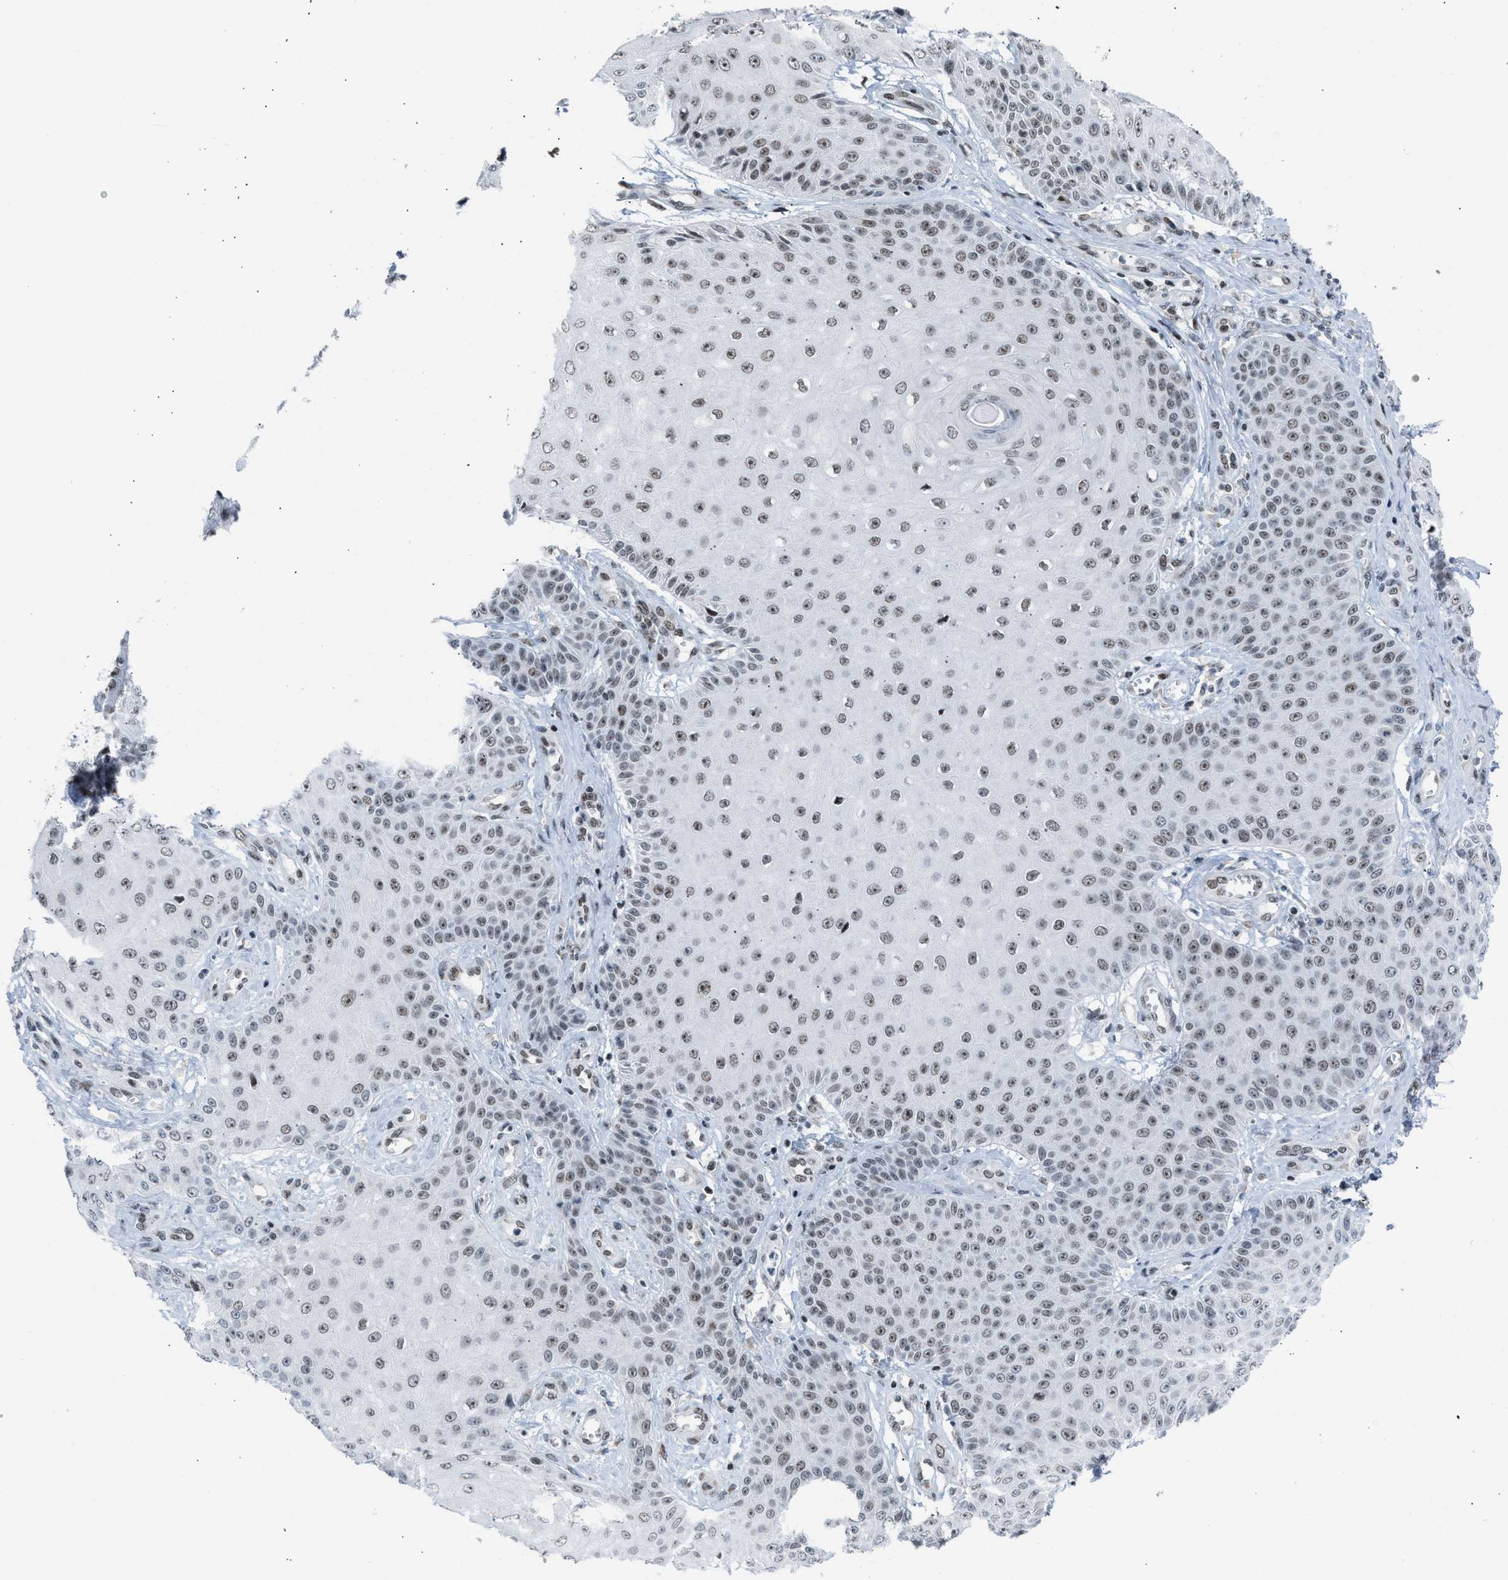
{"staining": {"intensity": "weak", "quantity": ">75%", "location": "nuclear"}, "tissue": "skin cancer", "cell_type": "Tumor cells", "image_type": "cancer", "snomed": [{"axis": "morphology", "description": "Squamous cell carcinoma, NOS"}, {"axis": "topography", "description": "Skin"}], "caption": "The image shows a brown stain indicating the presence of a protein in the nuclear of tumor cells in squamous cell carcinoma (skin).", "gene": "TERF2IP", "patient": {"sex": "male", "age": 74}}